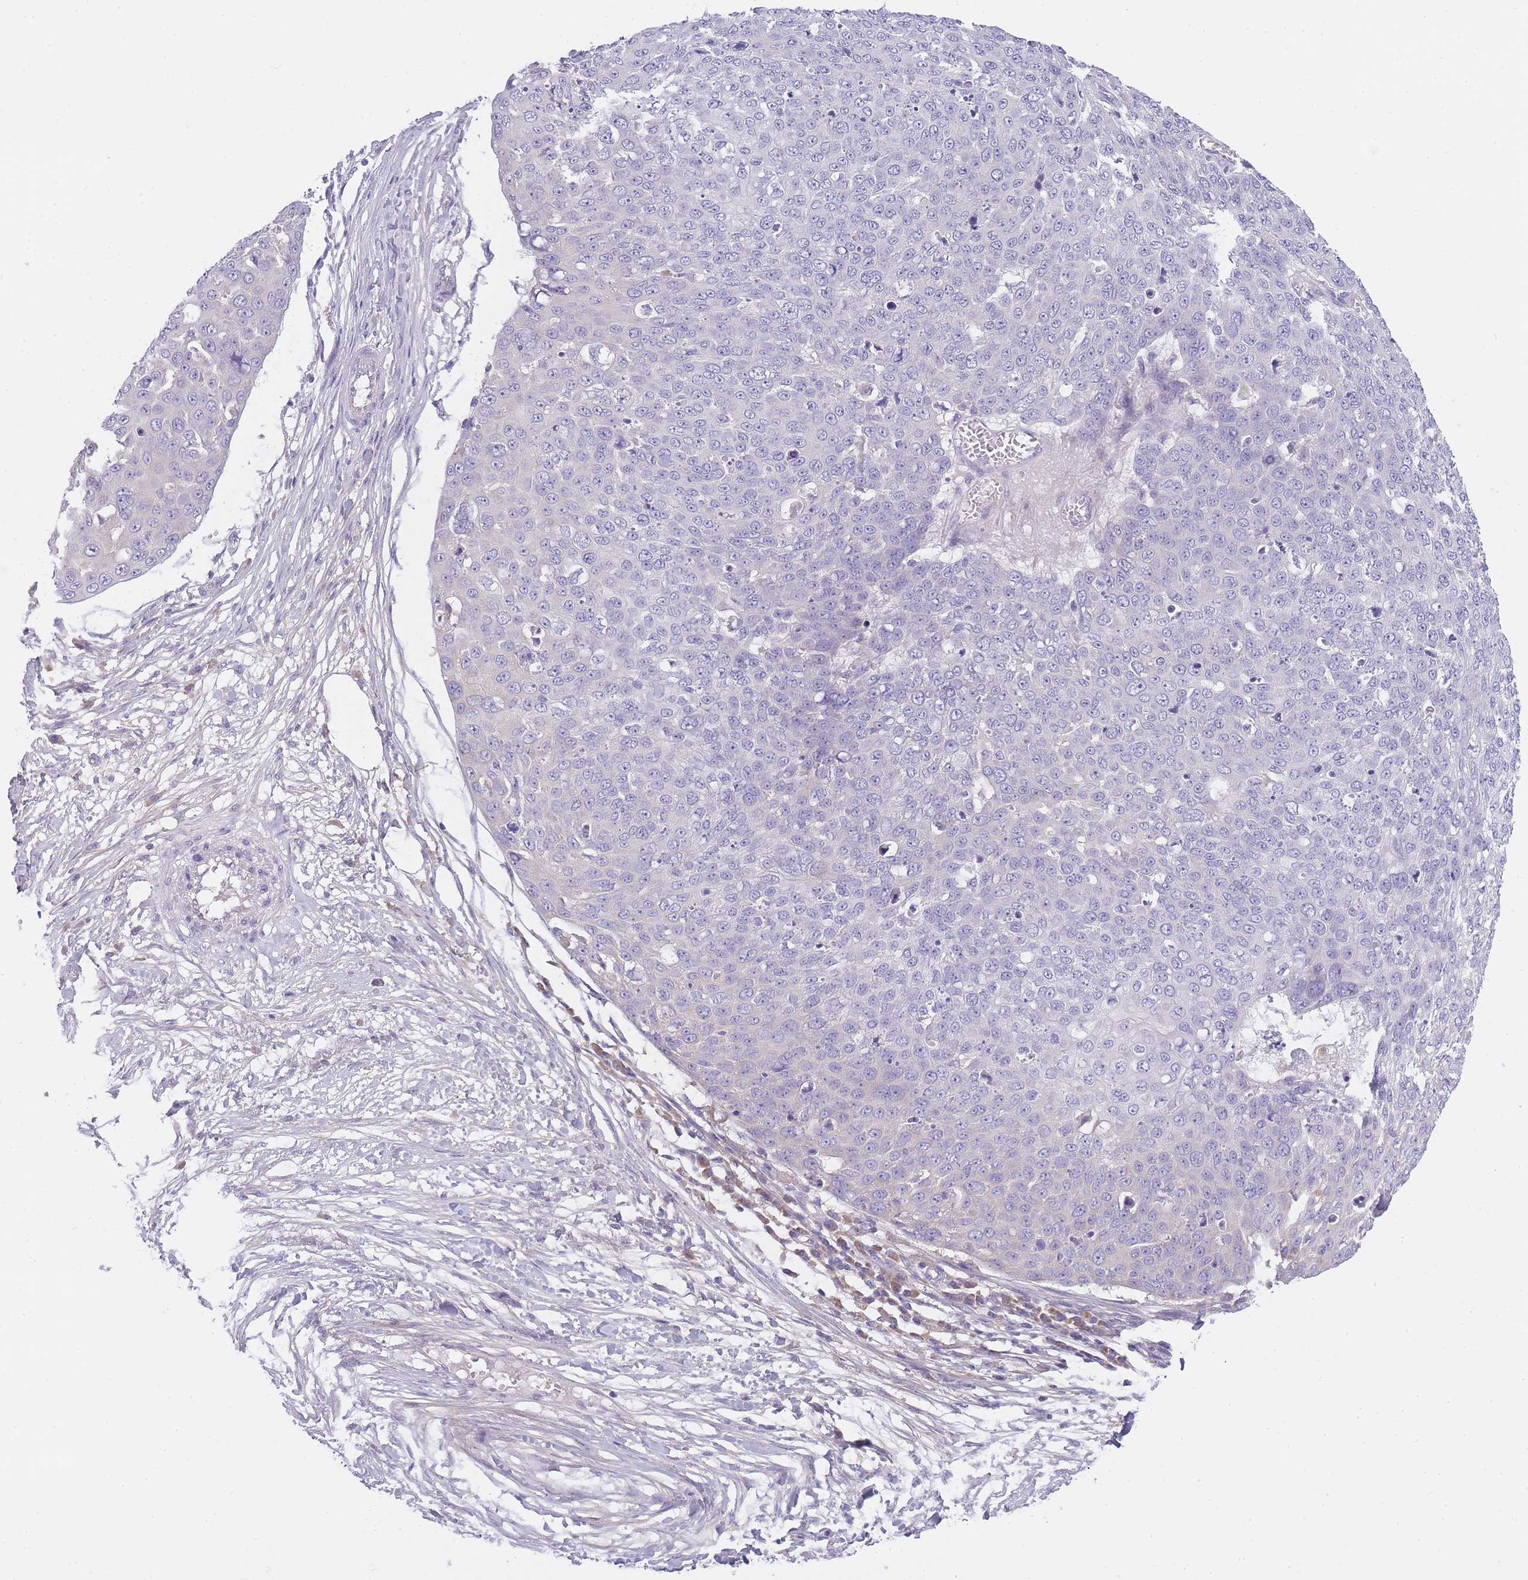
{"staining": {"intensity": "negative", "quantity": "none", "location": "none"}, "tissue": "skin cancer", "cell_type": "Tumor cells", "image_type": "cancer", "snomed": [{"axis": "morphology", "description": "Squamous cell carcinoma, NOS"}, {"axis": "topography", "description": "Skin"}], "caption": "Photomicrograph shows no protein positivity in tumor cells of squamous cell carcinoma (skin) tissue.", "gene": "AP3M2", "patient": {"sex": "male", "age": 71}}